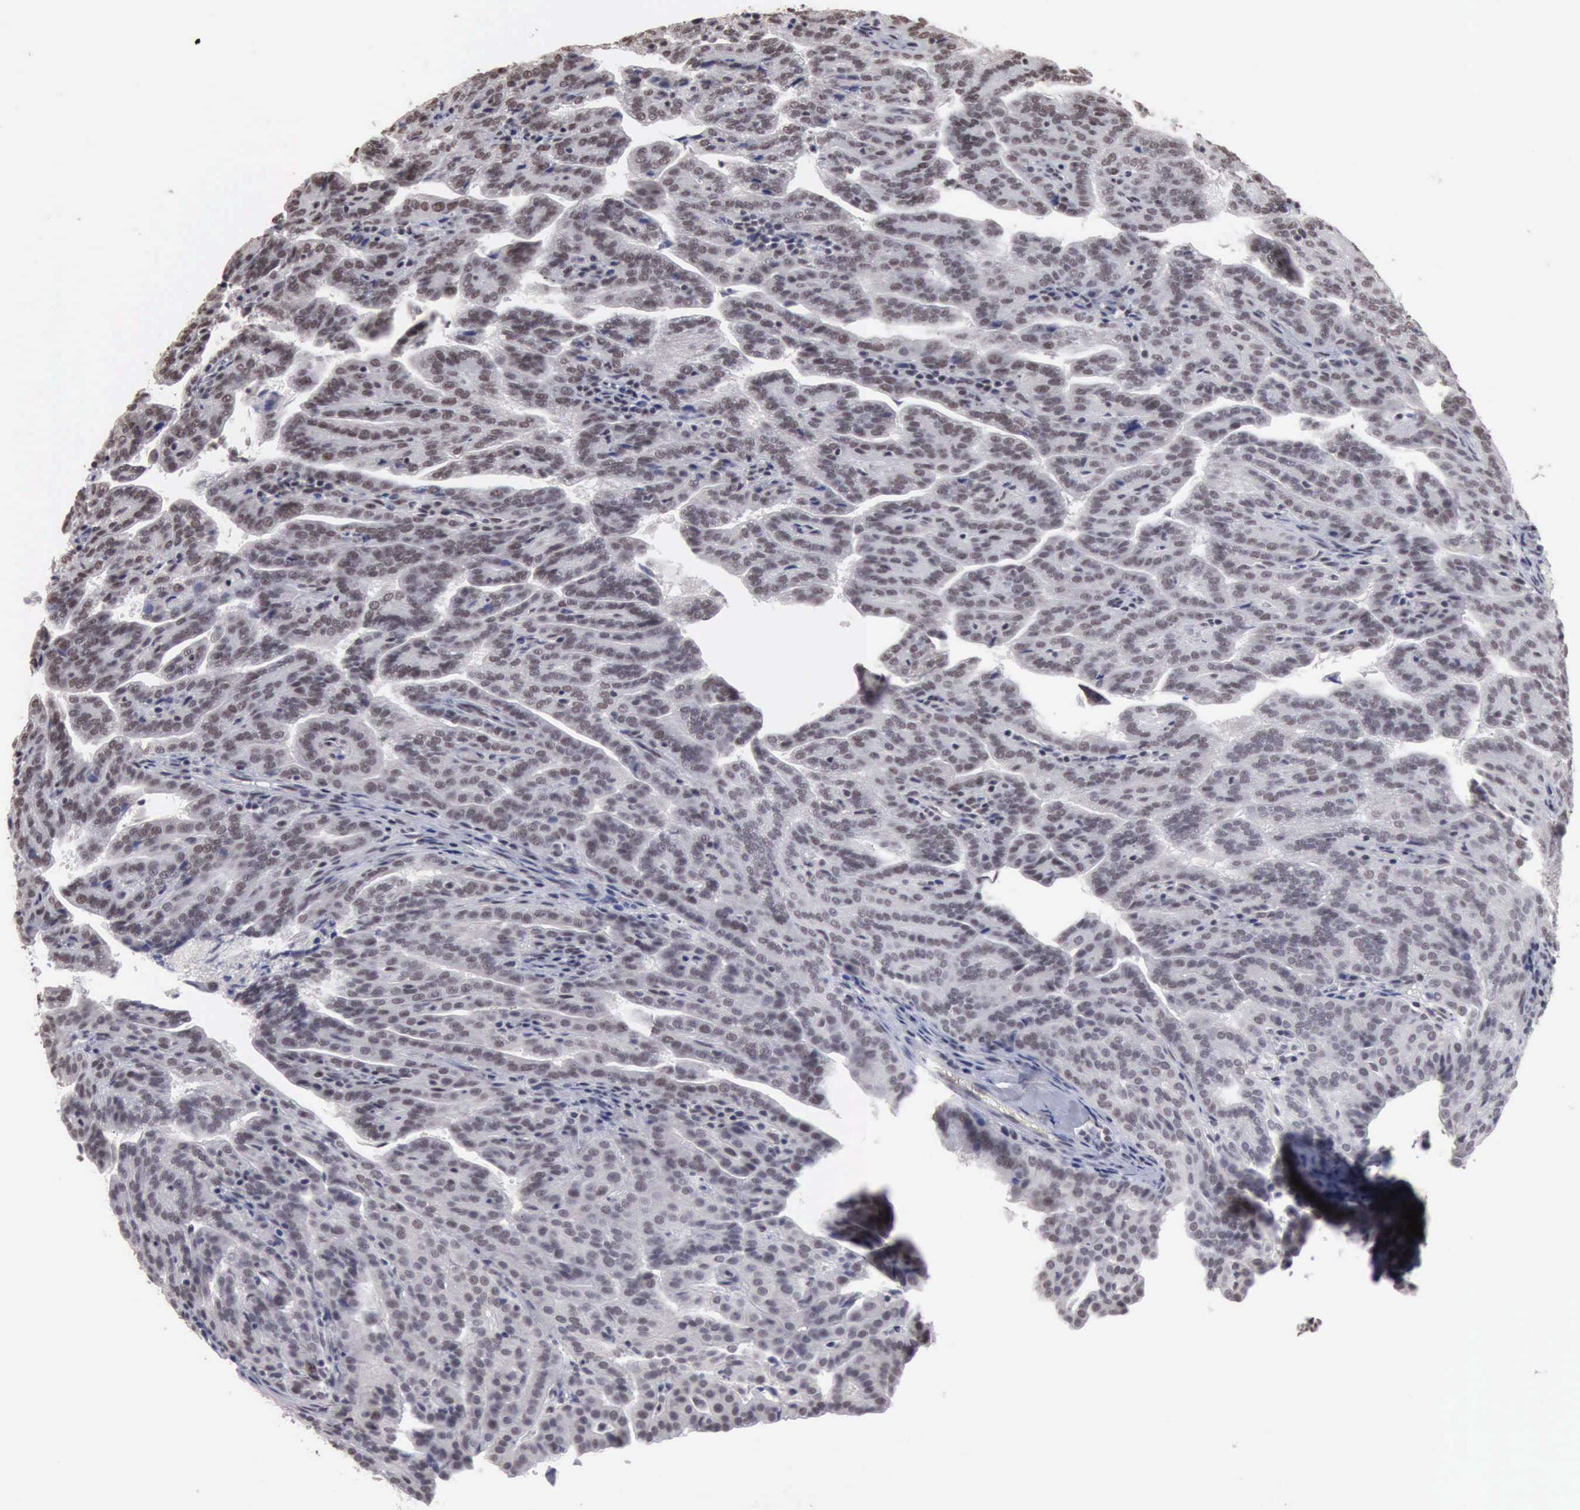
{"staining": {"intensity": "weak", "quantity": "25%-75%", "location": "nuclear"}, "tissue": "renal cancer", "cell_type": "Tumor cells", "image_type": "cancer", "snomed": [{"axis": "morphology", "description": "Adenocarcinoma, NOS"}, {"axis": "topography", "description": "Kidney"}], "caption": "This micrograph demonstrates IHC staining of human renal cancer (adenocarcinoma), with low weak nuclear expression in about 25%-75% of tumor cells.", "gene": "TAF1", "patient": {"sex": "male", "age": 61}}